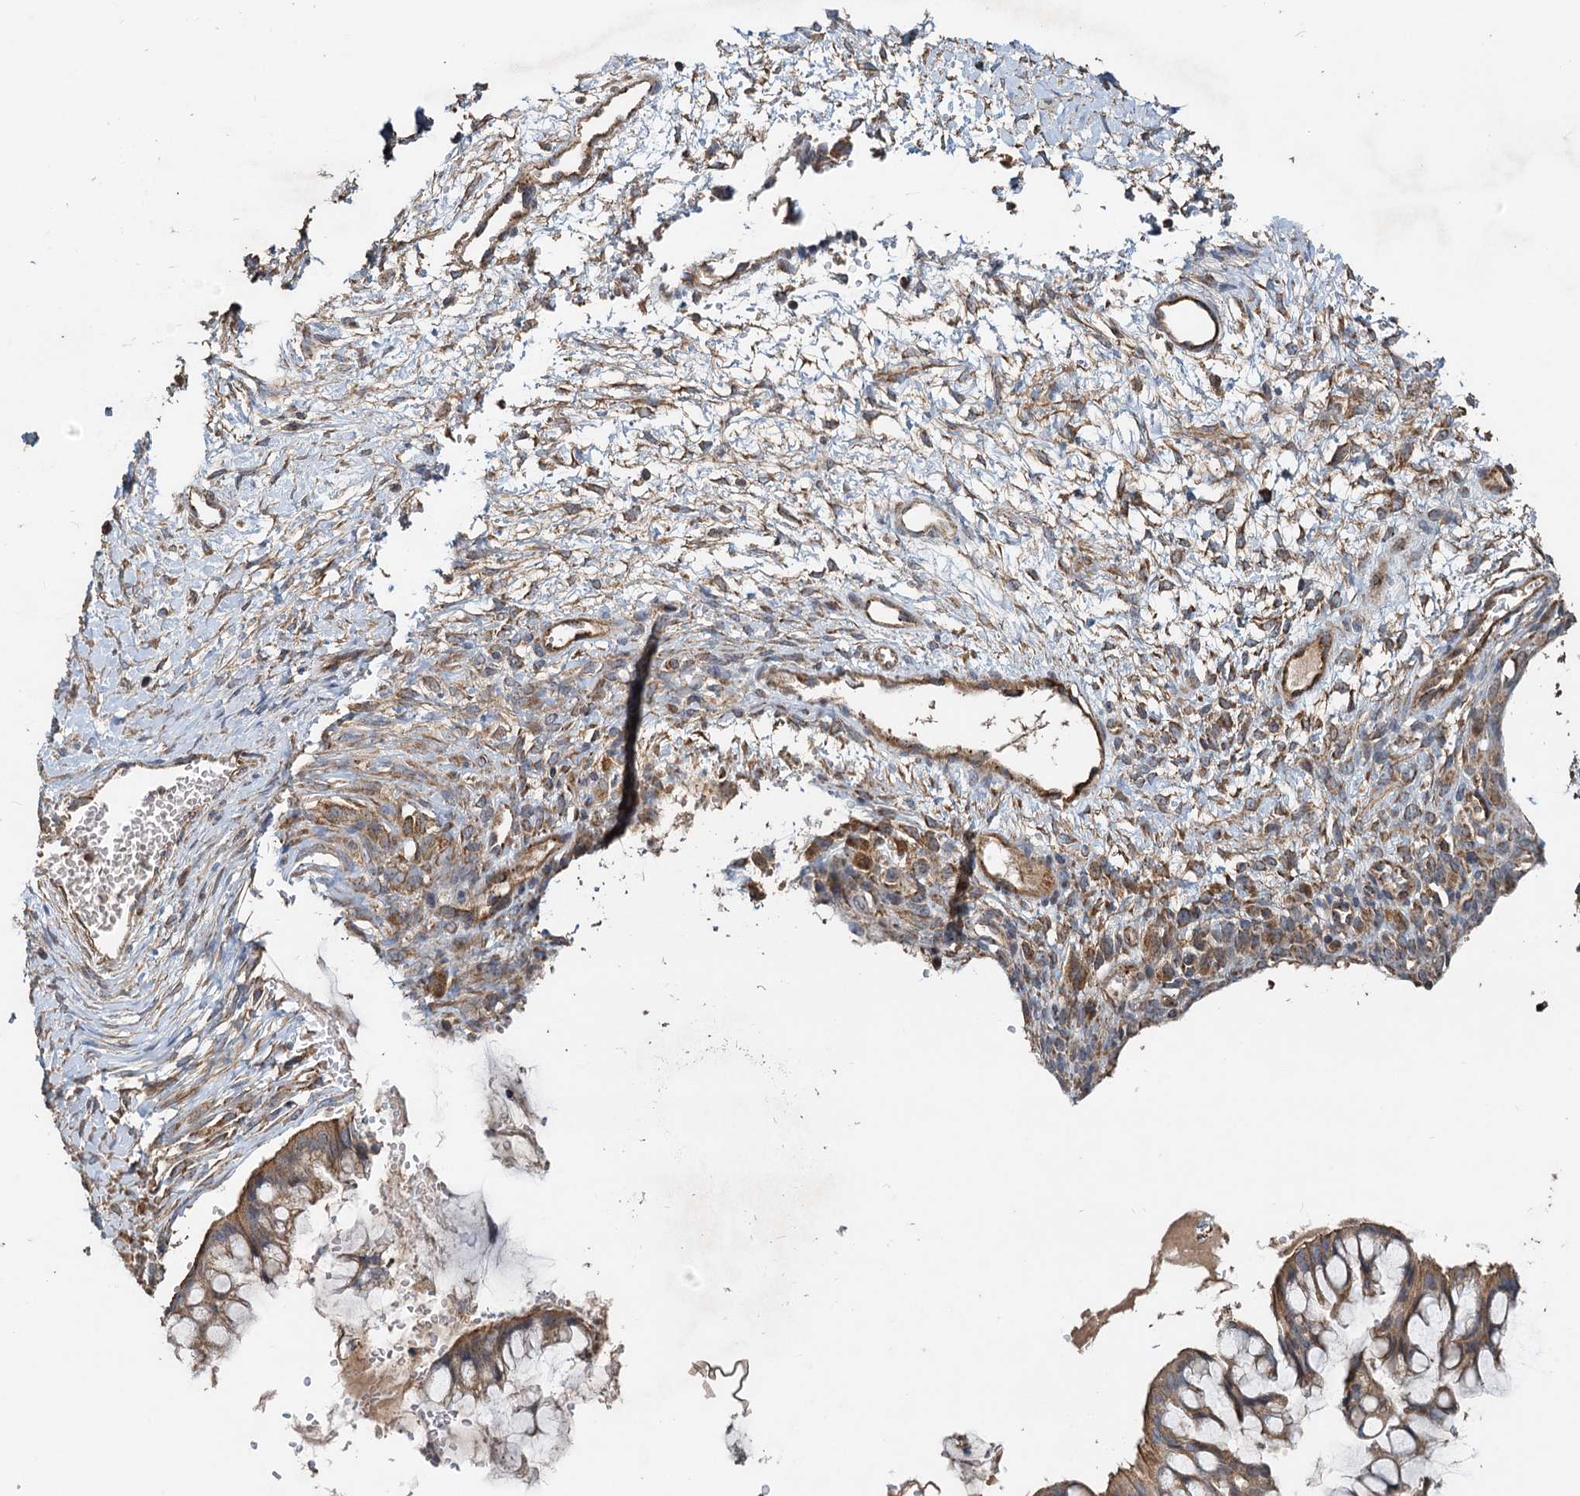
{"staining": {"intensity": "moderate", "quantity": ">75%", "location": "cytoplasmic/membranous"}, "tissue": "ovarian cancer", "cell_type": "Tumor cells", "image_type": "cancer", "snomed": [{"axis": "morphology", "description": "Cystadenocarcinoma, mucinous, NOS"}, {"axis": "topography", "description": "Ovary"}], "caption": "A high-resolution histopathology image shows immunohistochemistry (IHC) staining of ovarian cancer, which exhibits moderate cytoplasmic/membranous positivity in about >75% of tumor cells.", "gene": "SDS", "patient": {"sex": "female", "age": 73}}